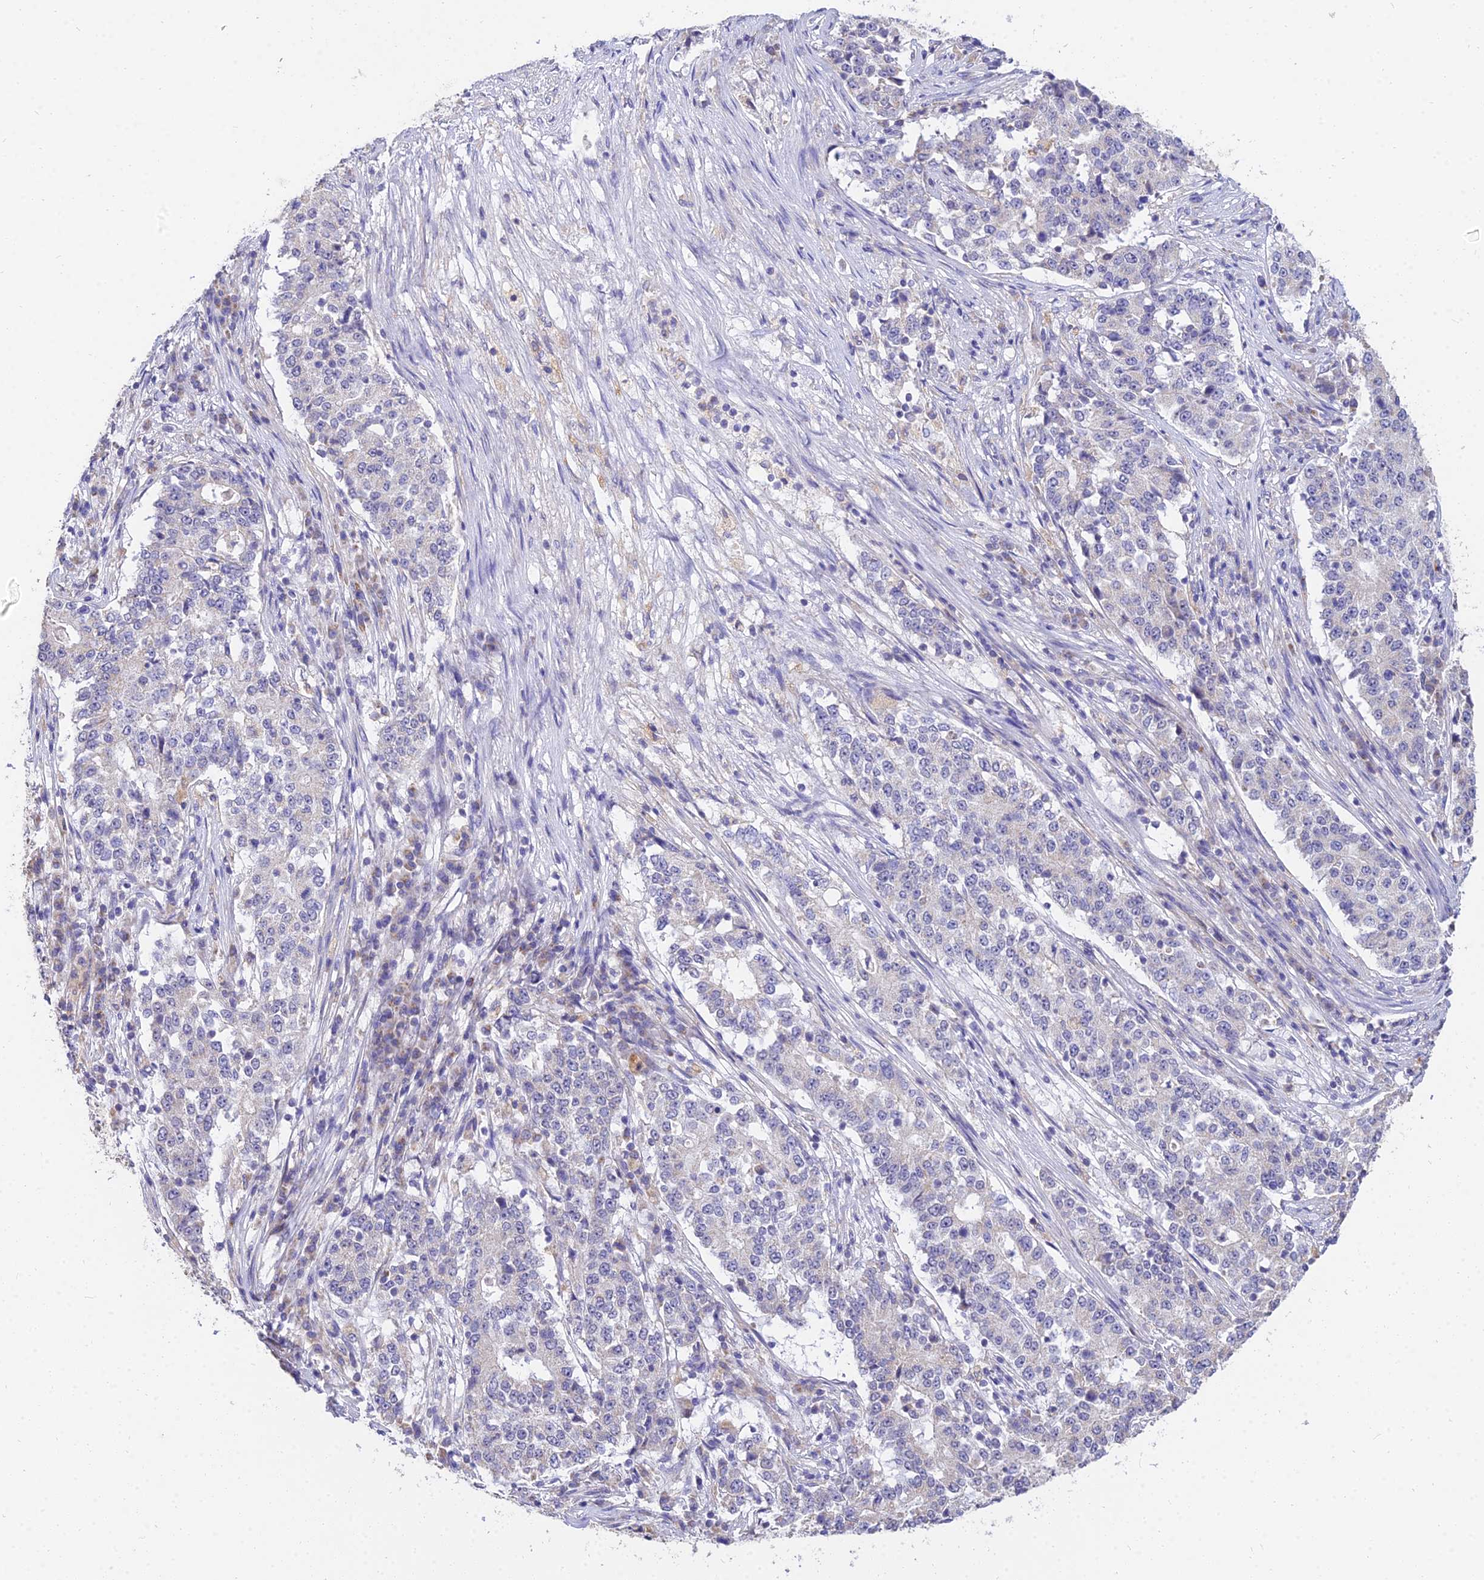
{"staining": {"intensity": "negative", "quantity": "none", "location": "none"}, "tissue": "stomach cancer", "cell_type": "Tumor cells", "image_type": "cancer", "snomed": [{"axis": "morphology", "description": "Adenocarcinoma, NOS"}, {"axis": "topography", "description": "Stomach"}], "caption": "DAB (3,3'-diaminobenzidine) immunohistochemical staining of human stomach cancer (adenocarcinoma) shows no significant staining in tumor cells.", "gene": "ARL8B", "patient": {"sex": "male", "age": 59}}